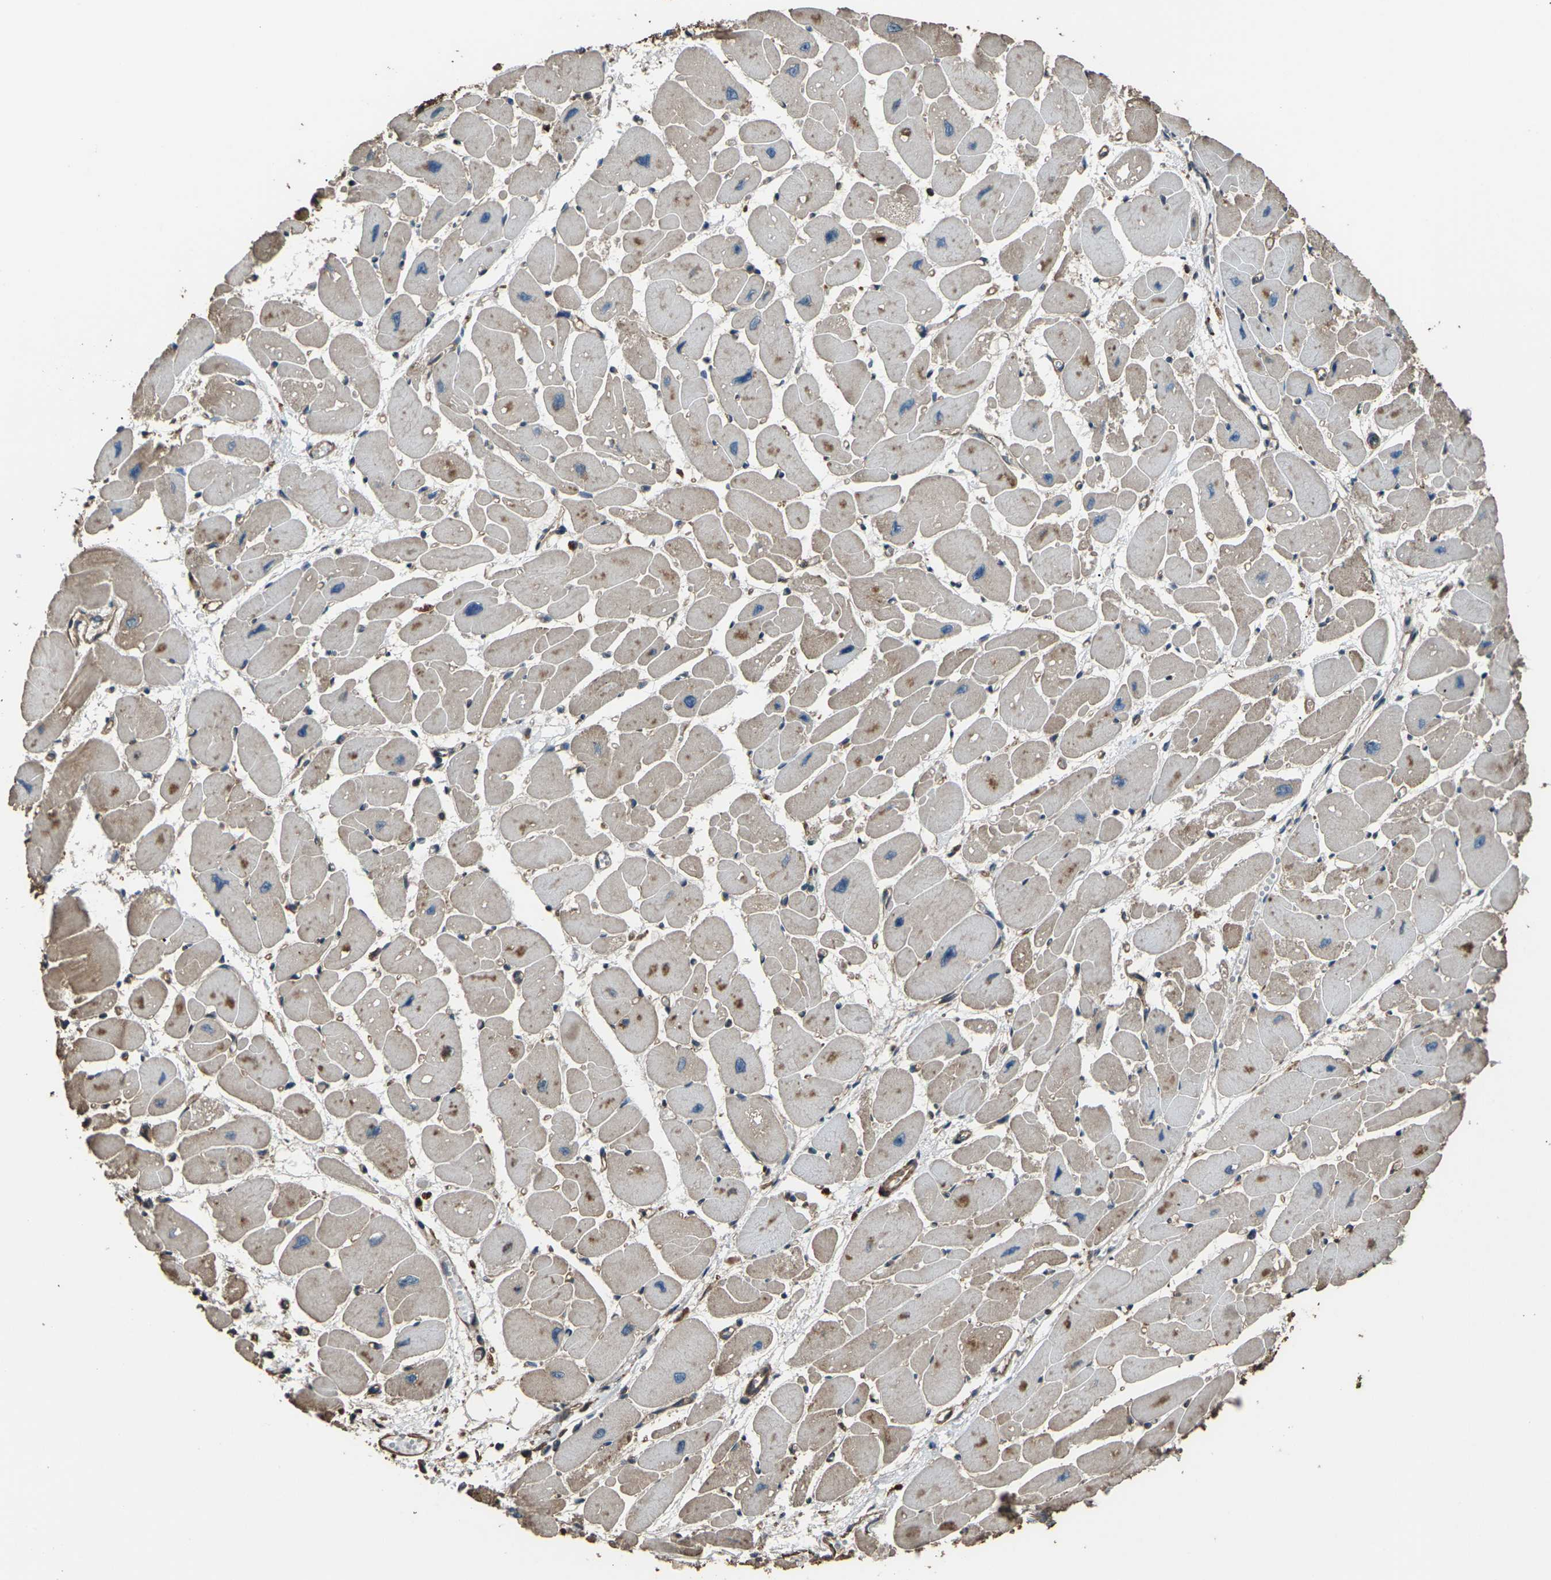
{"staining": {"intensity": "moderate", "quantity": "25%-75%", "location": "cytoplasmic/membranous"}, "tissue": "heart muscle", "cell_type": "Cardiomyocytes", "image_type": "normal", "snomed": [{"axis": "morphology", "description": "Normal tissue, NOS"}, {"axis": "topography", "description": "Heart"}], "caption": "Approximately 25%-75% of cardiomyocytes in normal human heart muscle display moderate cytoplasmic/membranous protein expression as visualized by brown immunohistochemical staining.", "gene": "DHPS", "patient": {"sex": "female", "age": 54}}